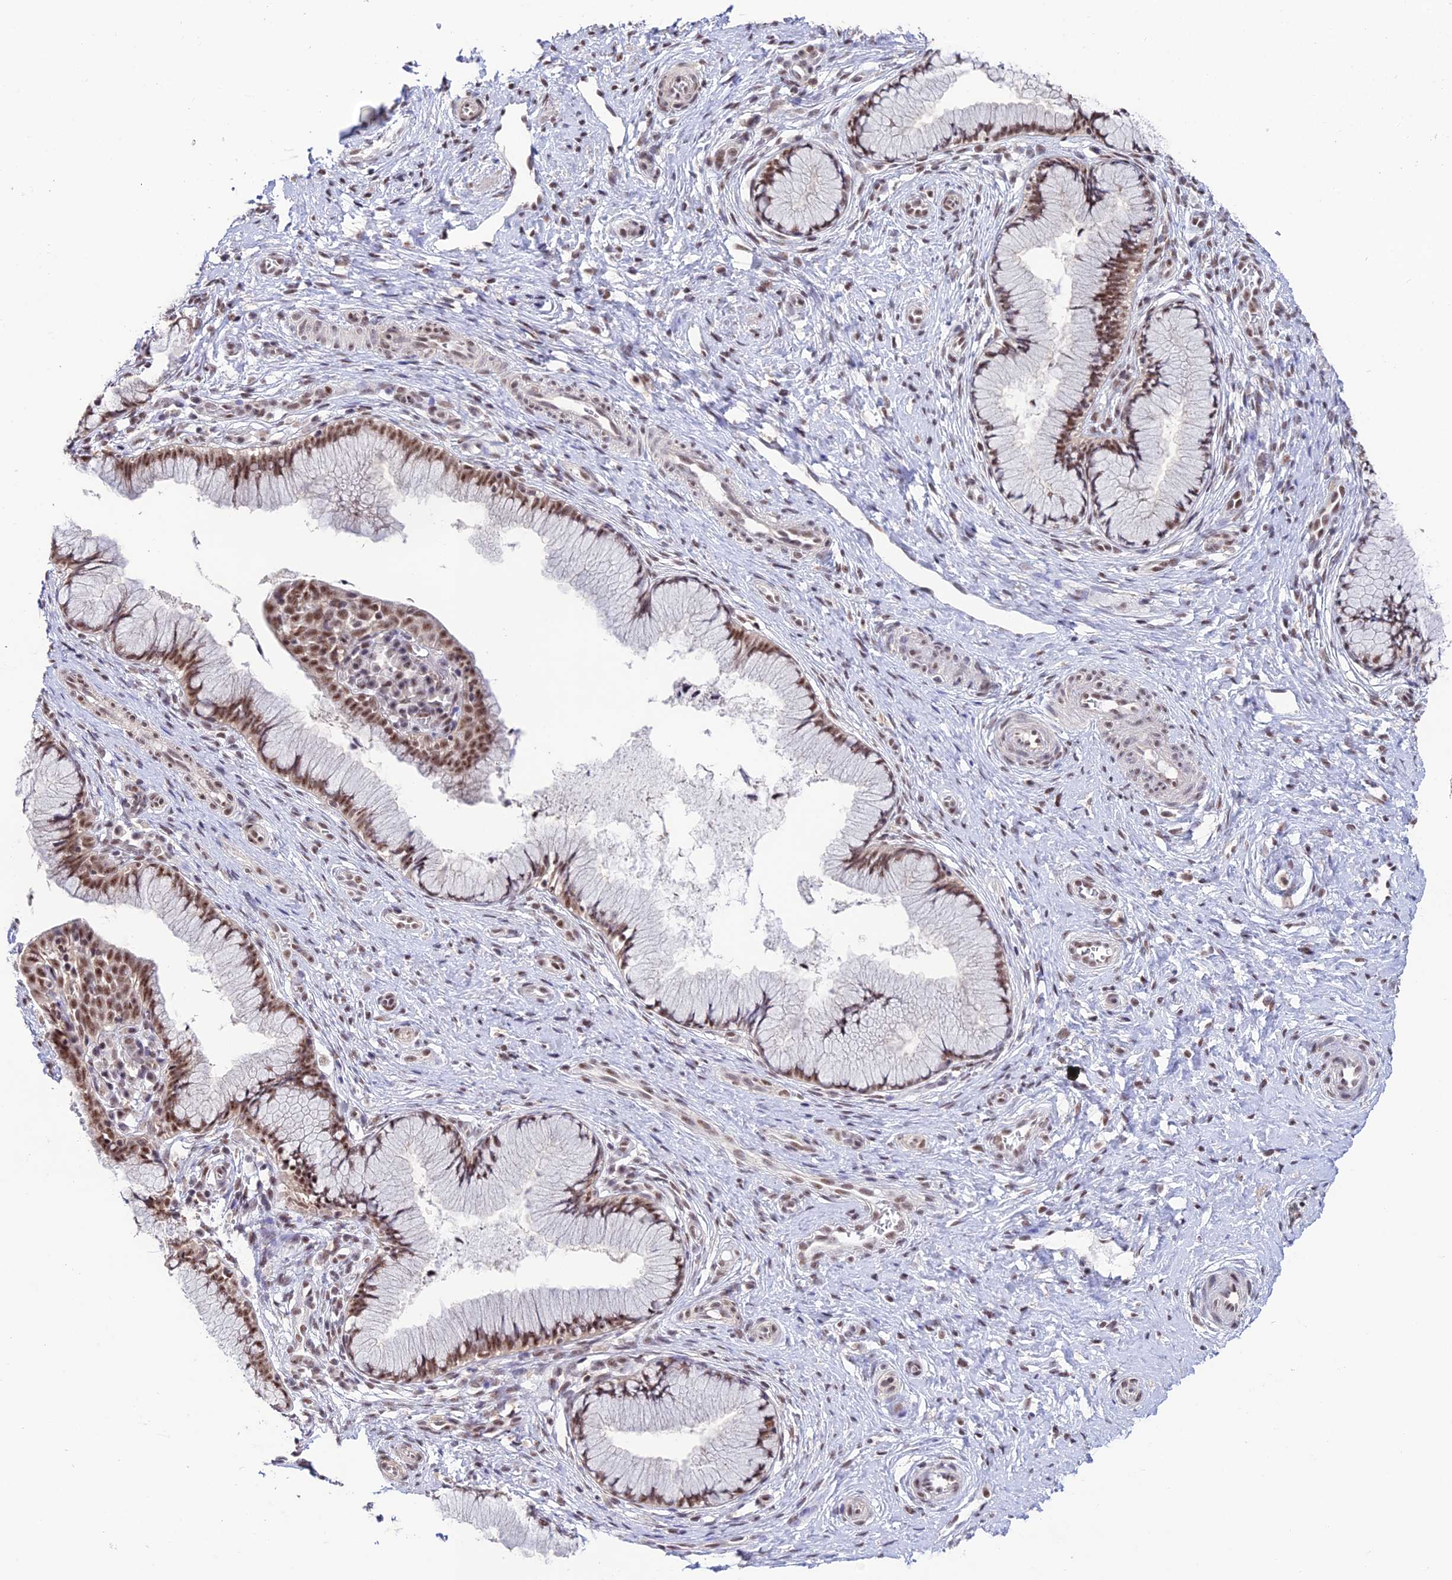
{"staining": {"intensity": "moderate", "quantity": ">75%", "location": "nuclear"}, "tissue": "cervix", "cell_type": "Glandular cells", "image_type": "normal", "snomed": [{"axis": "morphology", "description": "Normal tissue, NOS"}, {"axis": "topography", "description": "Cervix"}], "caption": "Normal cervix shows moderate nuclear expression in approximately >75% of glandular cells The staining was performed using DAB, with brown indicating positive protein expression. Nuclei are stained blue with hematoxylin..", "gene": "THOC7", "patient": {"sex": "female", "age": 36}}